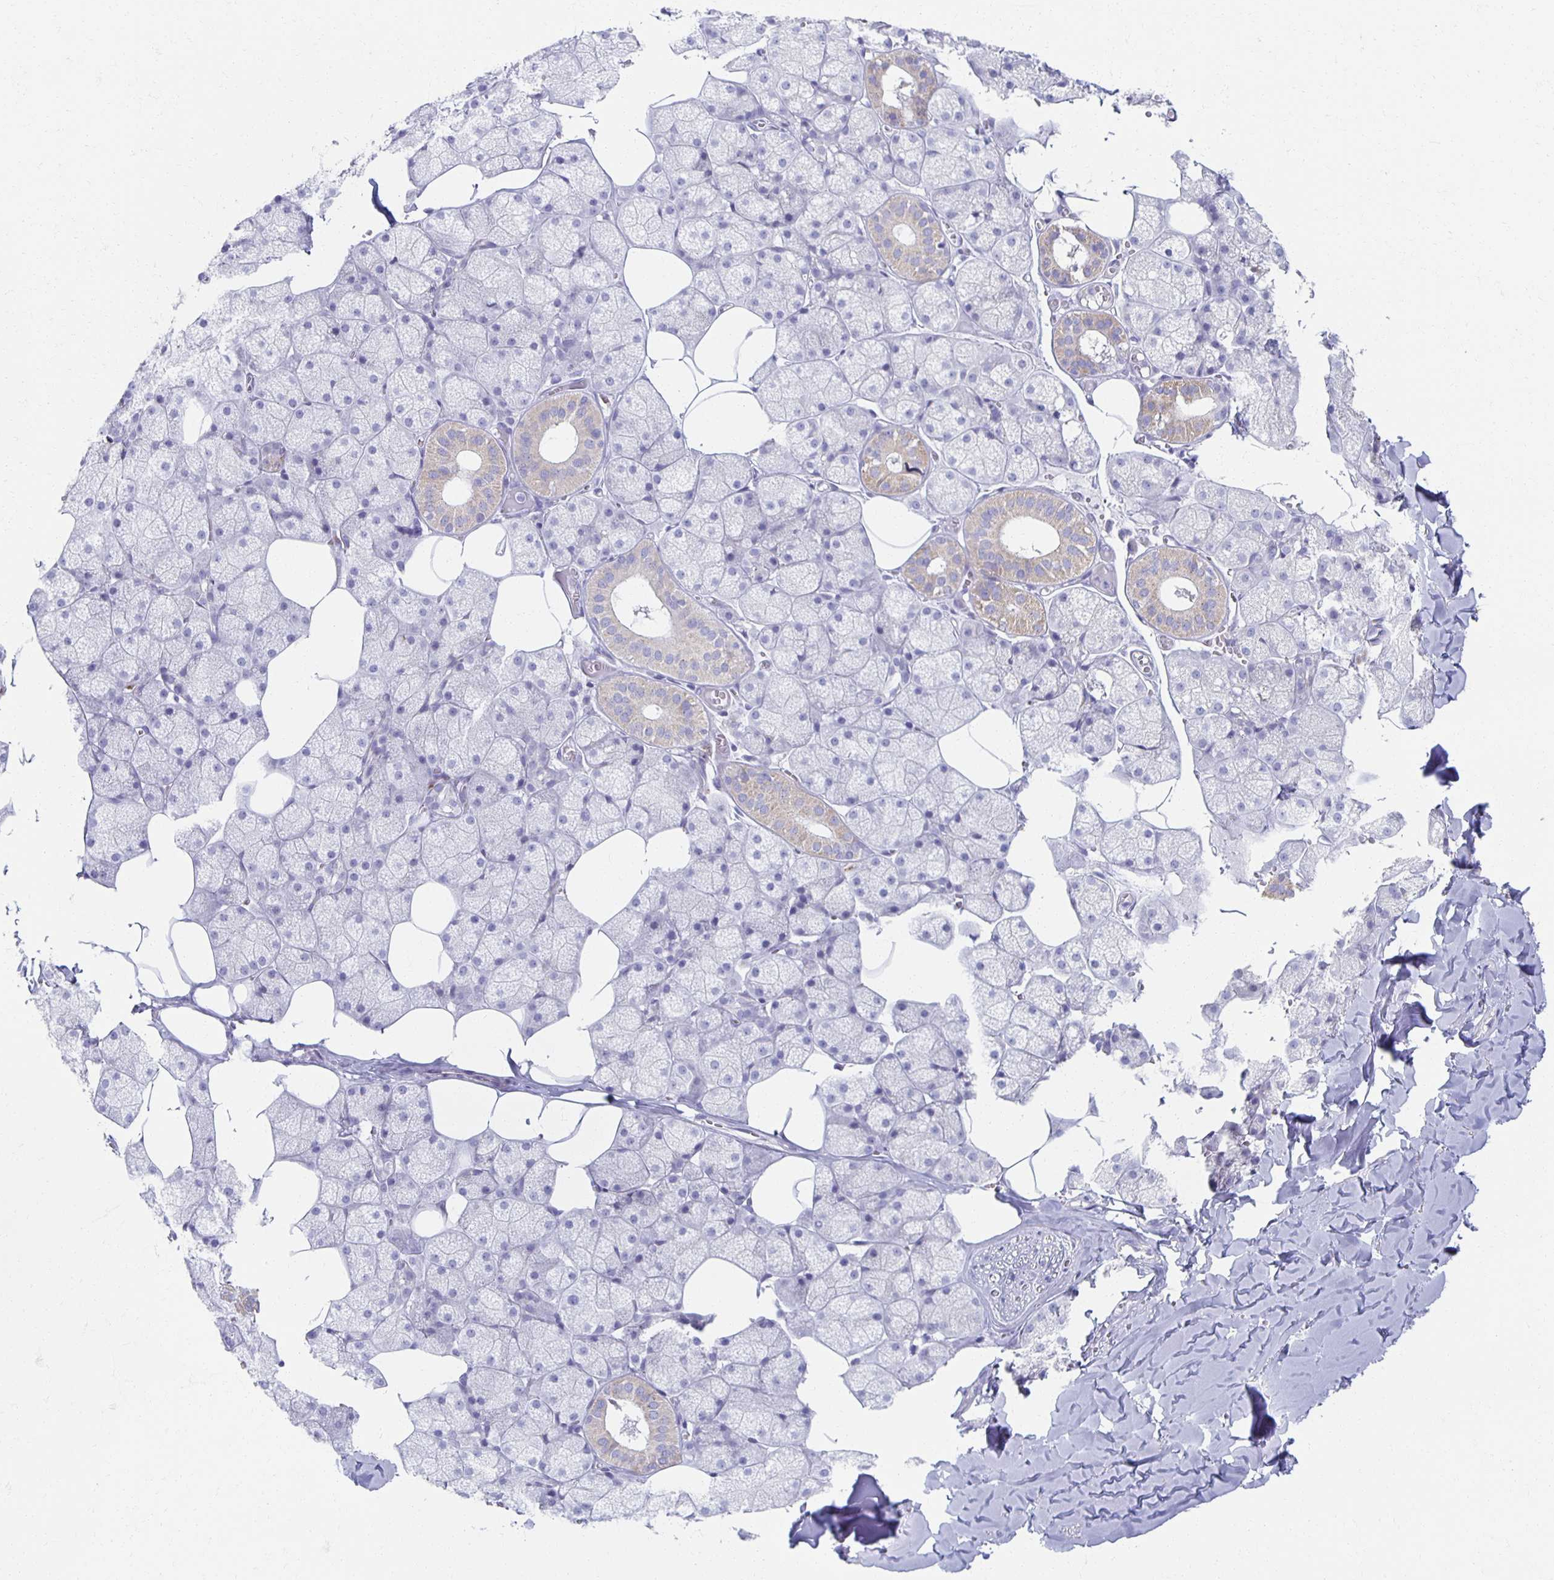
{"staining": {"intensity": "weak", "quantity": "<25%", "location": "cytoplasmic/membranous"}, "tissue": "salivary gland", "cell_type": "Glandular cells", "image_type": "normal", "snomed": [{"axis": "morphology", "description": "Normal tissue, NOS"}, {"axis": "topography", "description": "Salivary gland"}, {"axis": "topography", "description": "Peripheral nerve tissue"}], "caption": "This is a image of immunohistochemistry staining of benign salivary gland, which shows no expression in glandular cells.", "gene": "TEX44", "patient": {"sex": "male", "age": 38}}